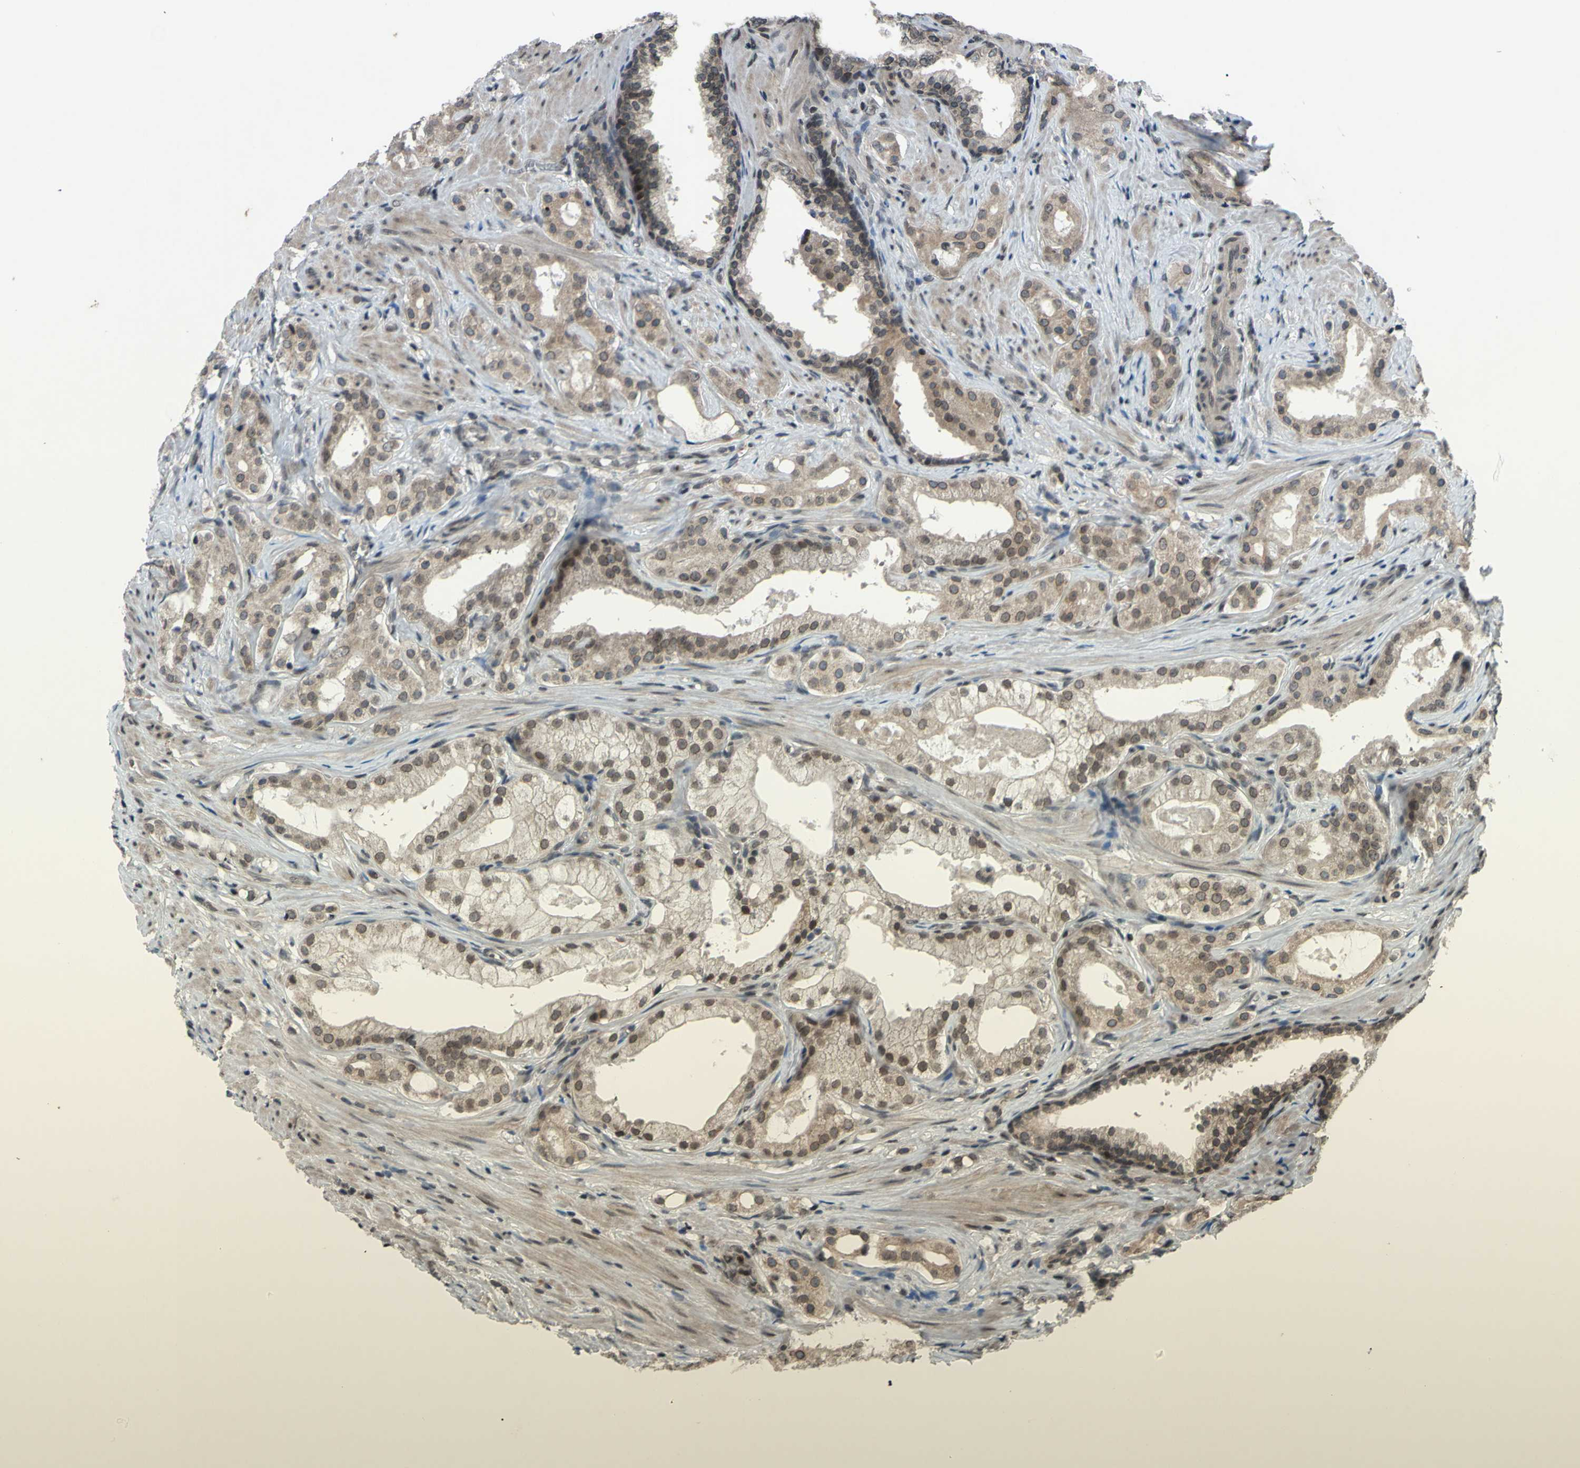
{"staining": {"intensity": "weak", "quantity": "25%-75%", "location": "cytoplasmic/membranous,nuclear"}, "tissue": "prostate cancer", "cell_type": "Tumor cells", "image_type": "cancer", "snomed": [{"axis": "morphology", "description": "Adenocarcinoma, Low grade"}, {"axis": "topography", "description": "Prostate"}], "caption": "Weak cytoplasmic/membranous and nuclear protein expression is seen in about 25%-75% of tumor cells in prostate low-grade adenocarcinoma.", "gene": "XPO1", "patient": {"sex": "male", "age": 59}}